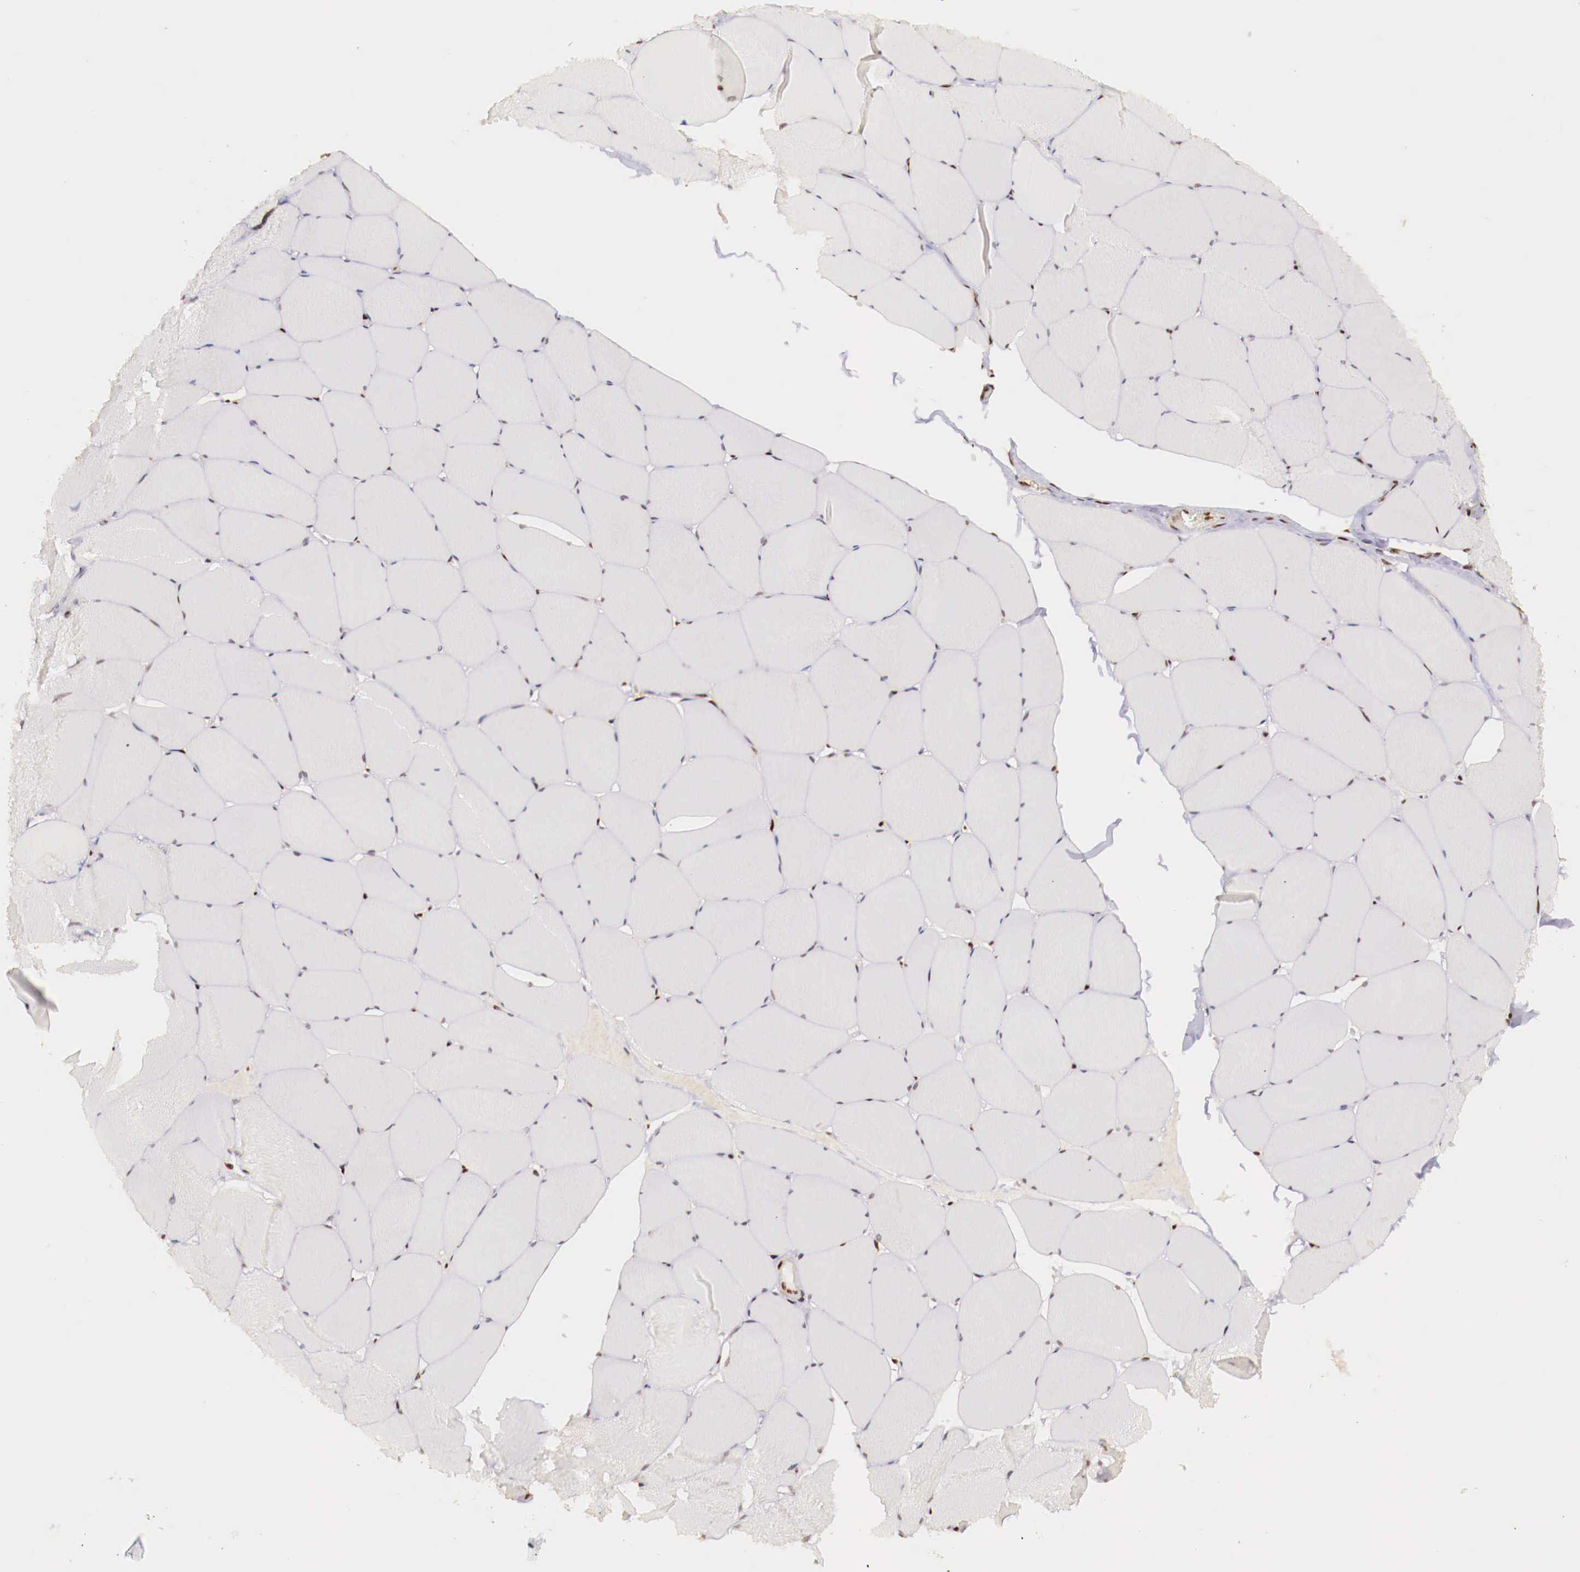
{"staining": {"intensity": "weak", "quantity": "<25%", "location": "nuclear"}, "tissue": "skeletal muscle", "cell_type": "Myocytes", "image_type": "normal", "snomed": [{"axis": "morphology", "description": "Normal tissue, NOS"}, {"axis": "topography", "description": "Skeletal muscle"}, {"axis": "topography", "description": "Salivary gland"}], "caption": "High magnification brightfield microscopy of normal skeletal muscle stained with DAB (brown) and counterstained with hematoxylin (blue): myocytes show no significant positivity.", "gene": "SP1", "patient": {"sex": "male", "age": 62}}